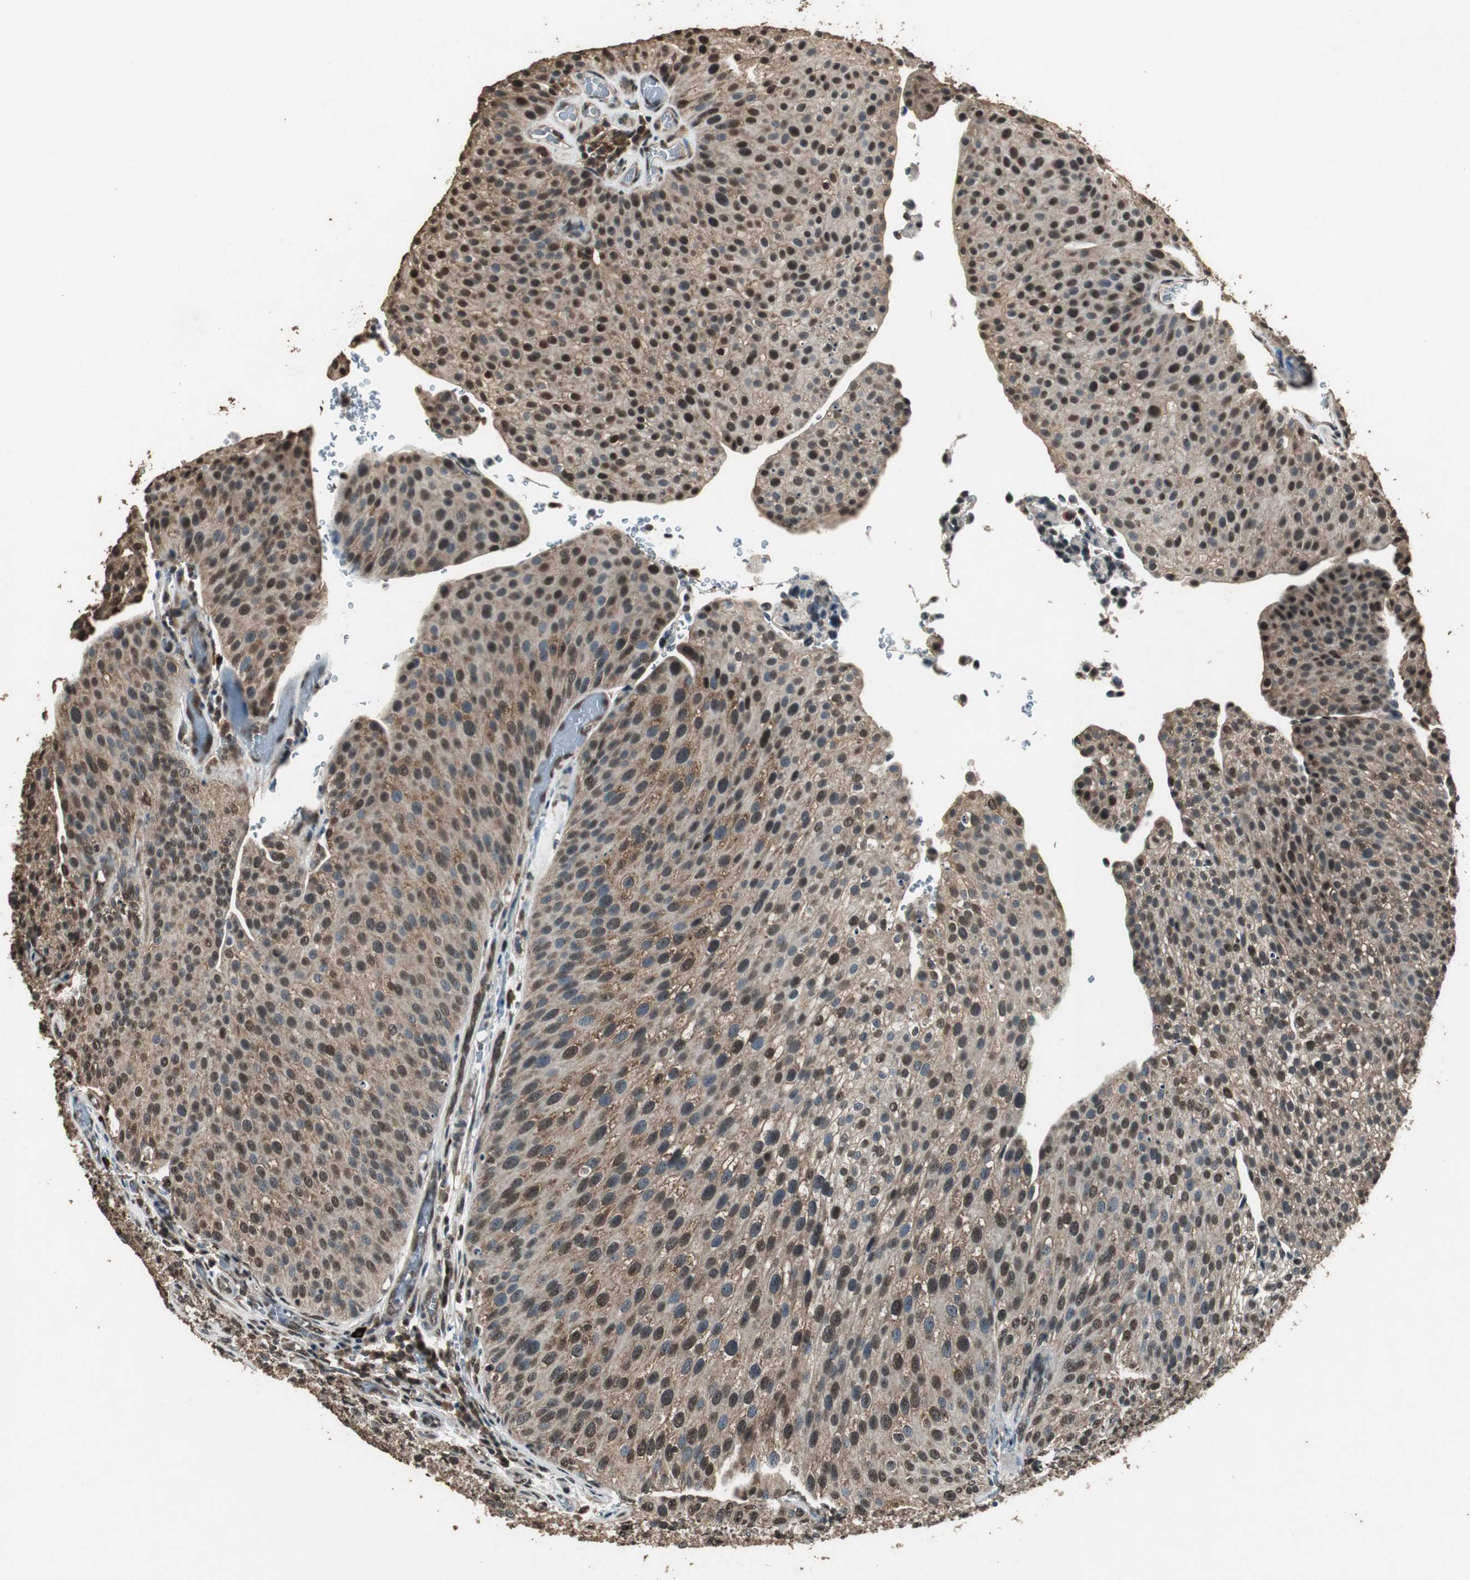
{"staining": {"intensity": "strong", "quantity": ">75%", "location": "cytoplasmic/membranous,nuclear"}, "tissue": "urothelial cancer", "cell_type": "Tumor cells", "image_type": "cancer", "snomed": [{"axis": "morphology", "description": "Urothelial carcinoma, Low grade"}, {"axis": "topography", "description": "Smooth muscle"}, {"axis": "topography", "description": "Urinary bladder"}], "caption": "Strong cytoplasmic/membranous and nuclear protein expression is appreciated in about >75% of tumor cells in urothelial carcinoma (low-grade). (IHC, brightfield microscopy, high magnification).", "gene": "PPP1R13B", "patient": {"sex": "male", "age": 60}}